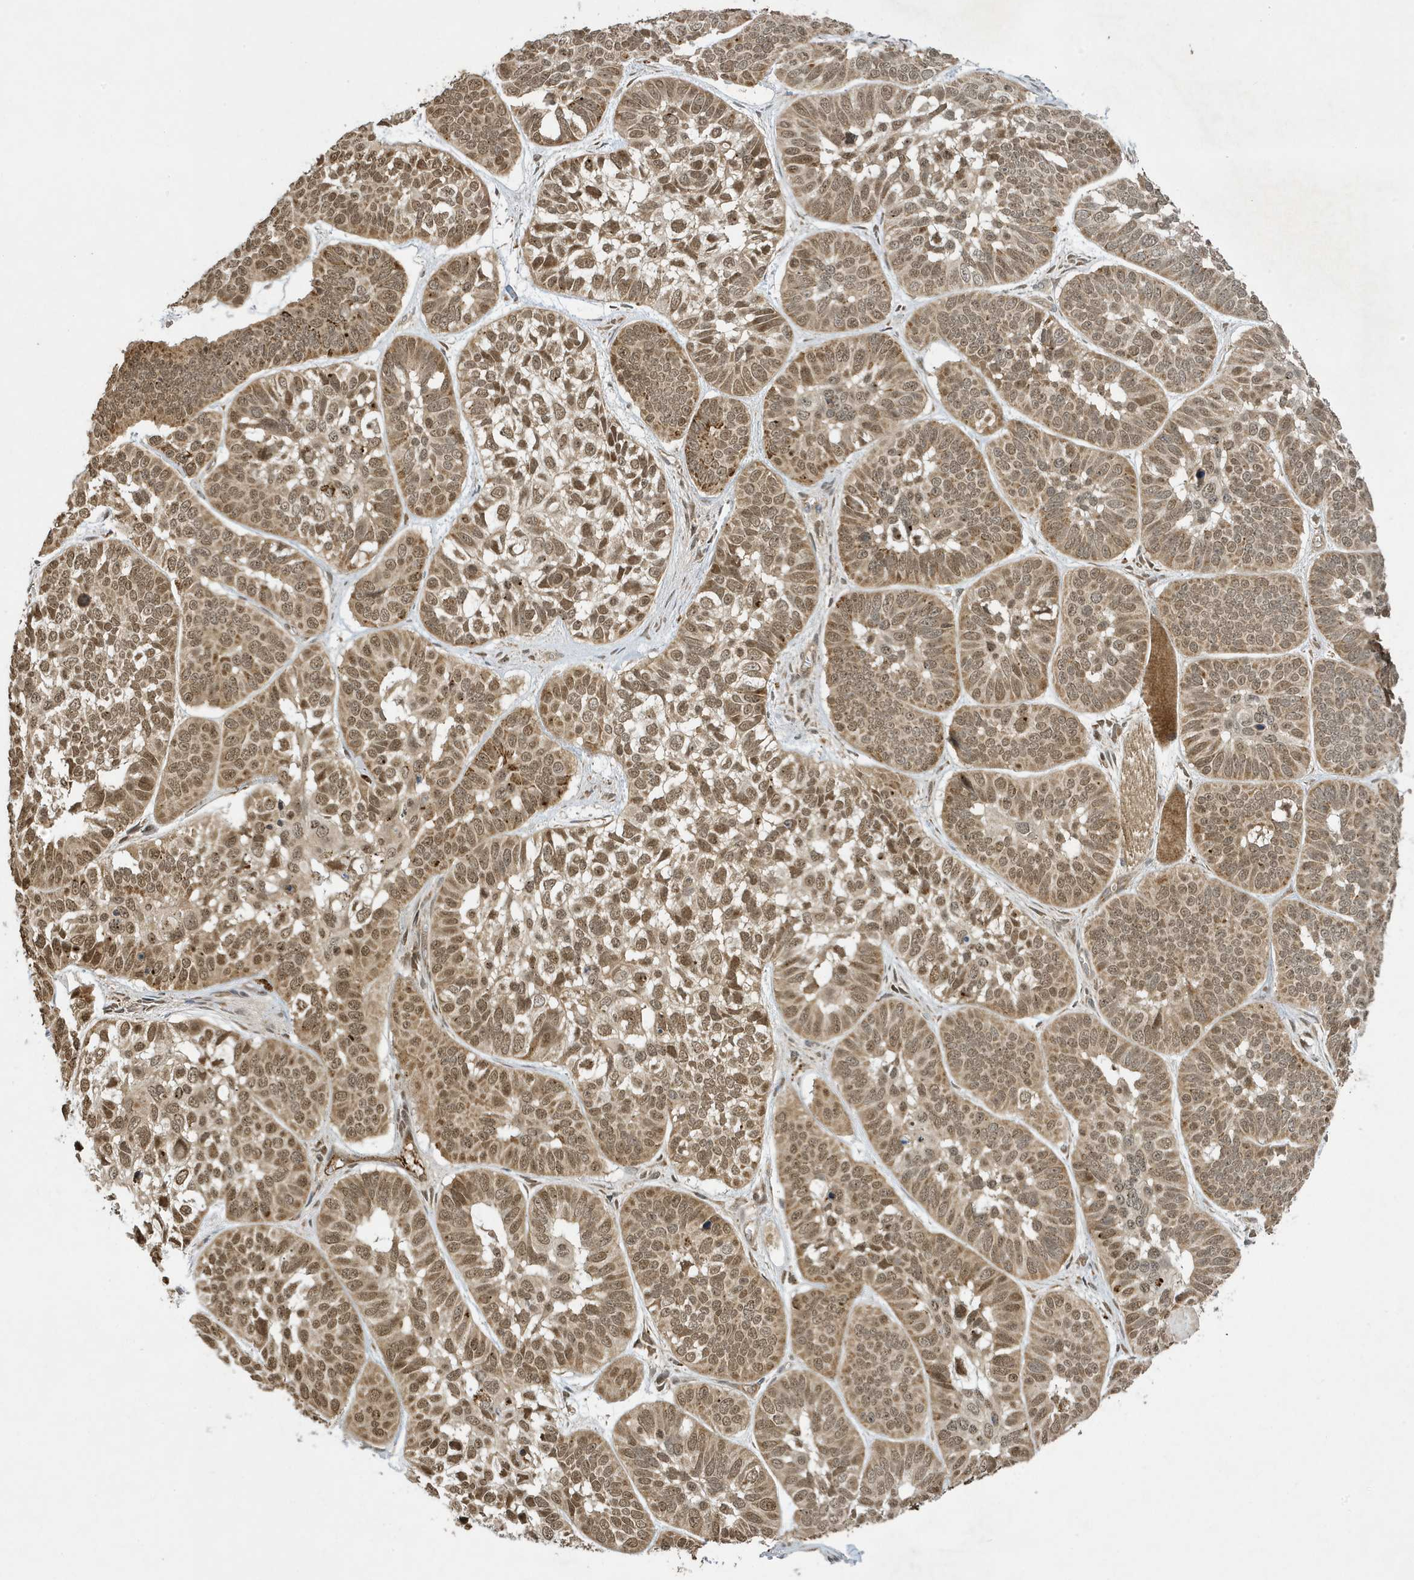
{"staining": {"intensity": "moderate", "quantity": ">75%", "location": "cytoplasmic/membranous,nuclear"}, "tissue": "skin cancer", "cell_type": "Tumor cells", "image_type": "cancer", "snomed": [{"axis": "morphology", "description": "Basal cell carcinoma"}, {"axis": "topography", "description": "Skin"}], "caption": "Skin basal cell carcinoma stained with DAB (3,3'-diaminobenzidine) IHC exhibits medium levels of moderate cytoplasmic/membranous and nuclear positivity in approximately >75% of tumor cells.", "gene": "NCOA7", "patient": {"sex": "male", "age": 62}}